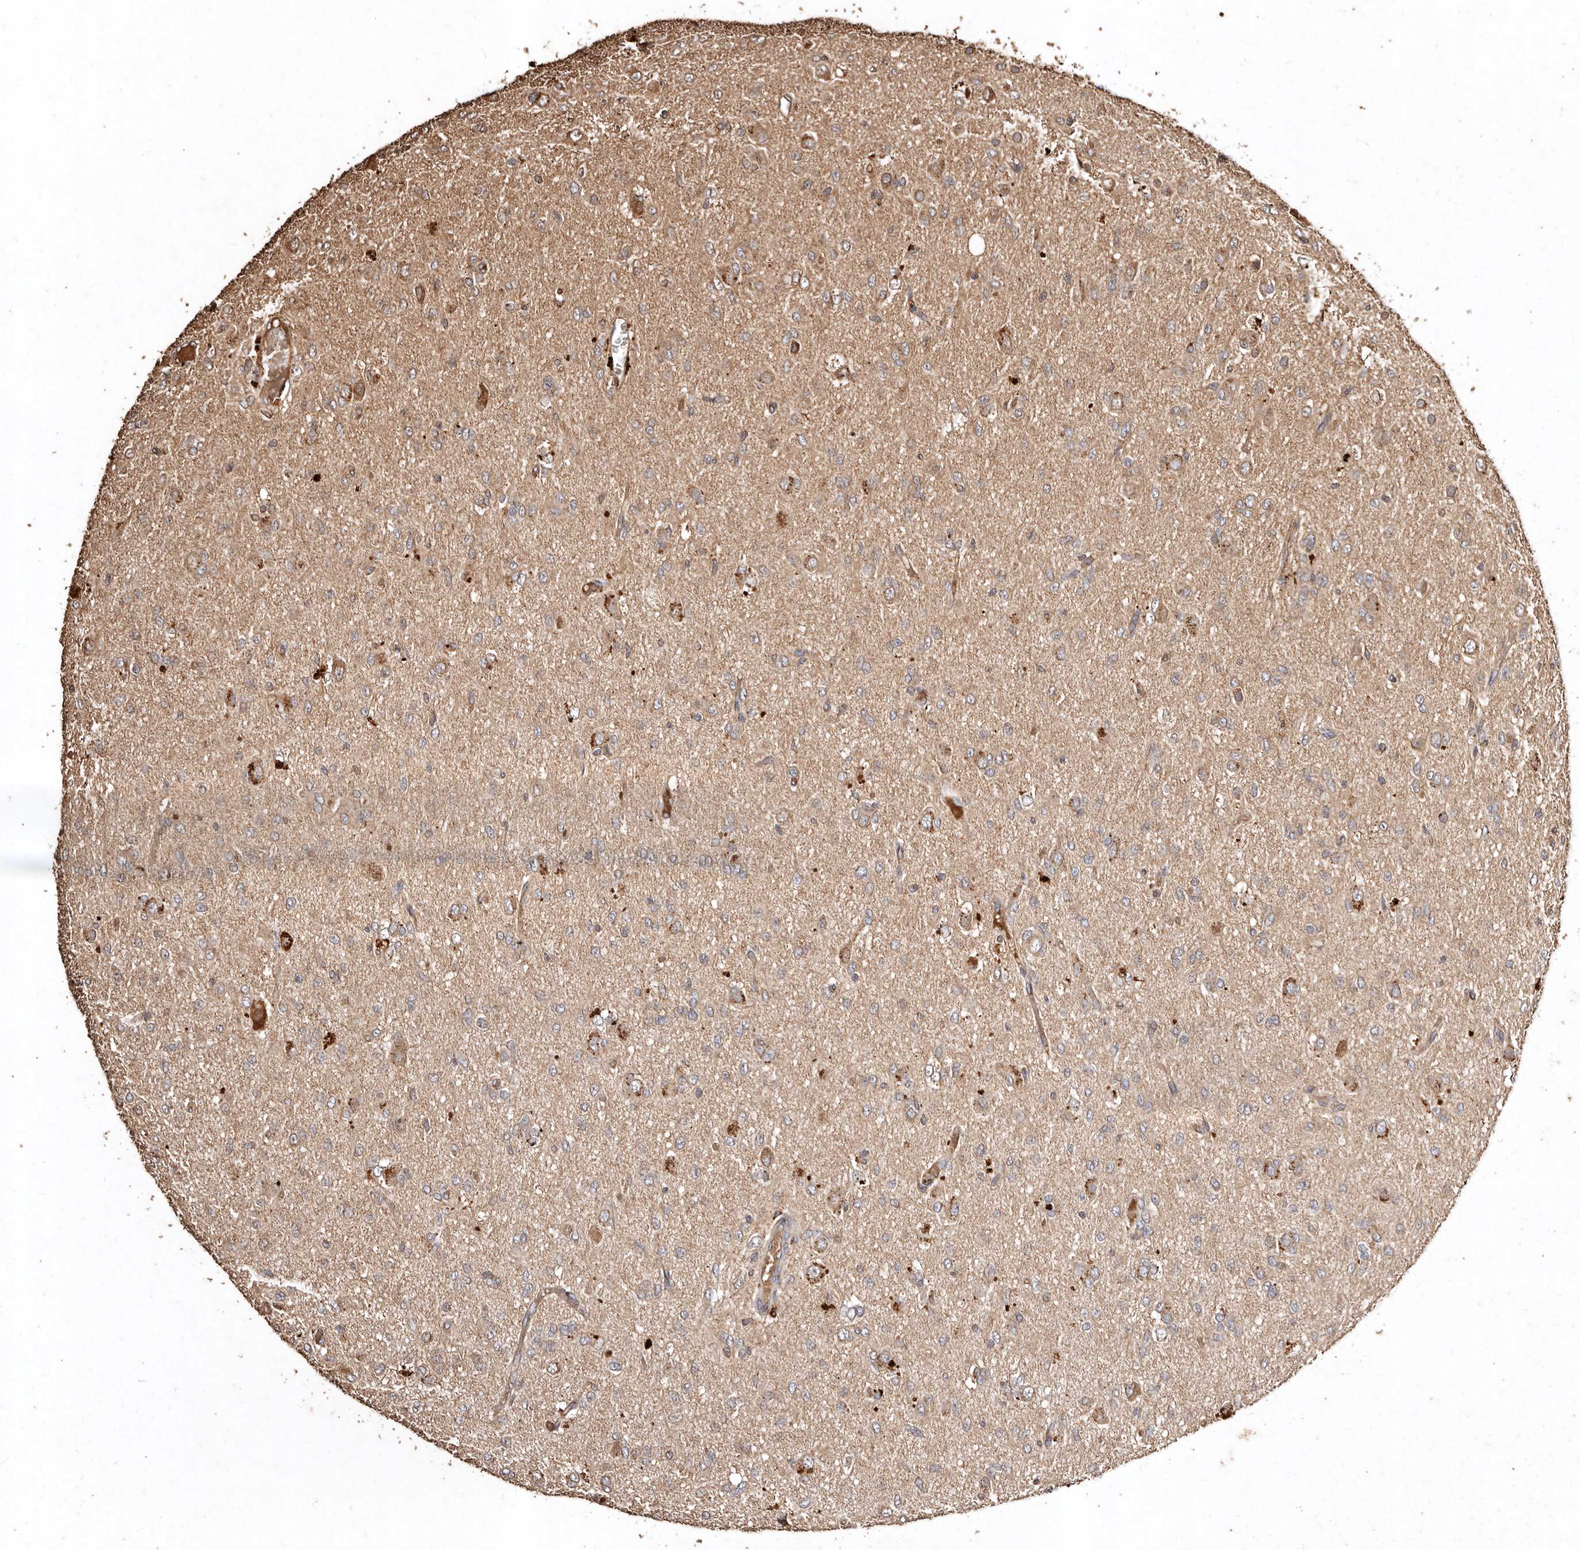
{"staining": {"intensity": "weak", "quantity": "25%-75%", "location": "cytoplasmic/membranous"}, "tissue": "glioma", "cell_type": "Tumor cells", "image_type": "cancer", "snomed": [{"axis": "morphology", "description": "Glioma, malignant, High grade"}, {"axis": "topography", "description": "Brain"}], "caption": "A micrograph showing weak cytoplasmic/membranous positivity in about 25%-75% of tumor cells in glioma, as visualized by brown immunohistochemical staining.", "gene": "FARS2", "patient": {"sex": "female", "age": 59}}